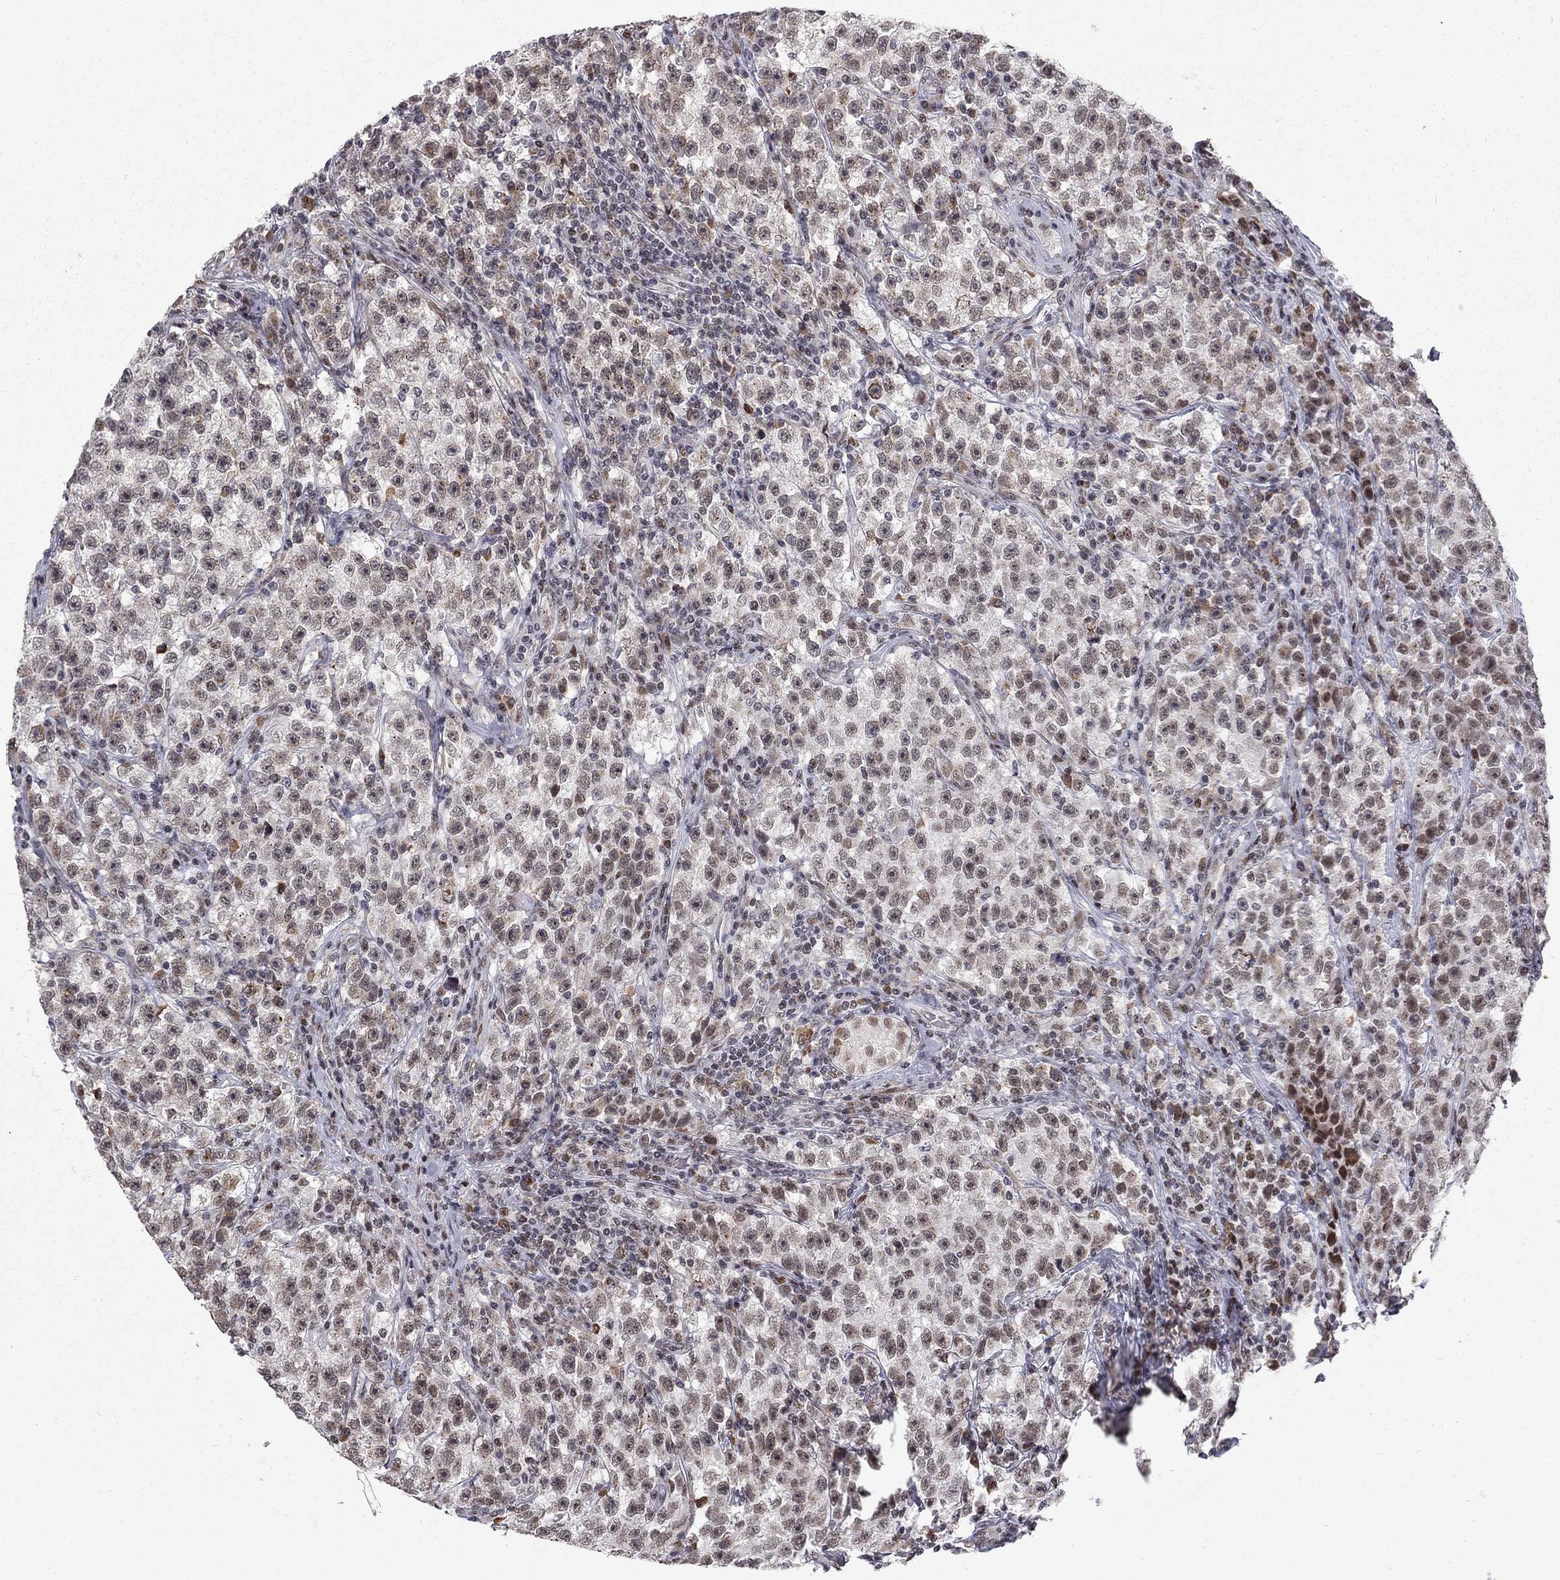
{"staining": {"intensity": "negative", "quantity": "none", "location": "none"}, "tissue": "testis cancer", "cell_type": "Tumor cells", "image_type": "cancer", "snomed": [{"axis": "morphology", "description": "Seminoma, NOS"}, {"axis": "topography", "description": "Testis"}], "caption": "An image of human seminoma (testis) is negative for staining in tumor cells.", "gene": "TCEAL1", "patient": {"sex": "male", "age": 22}}